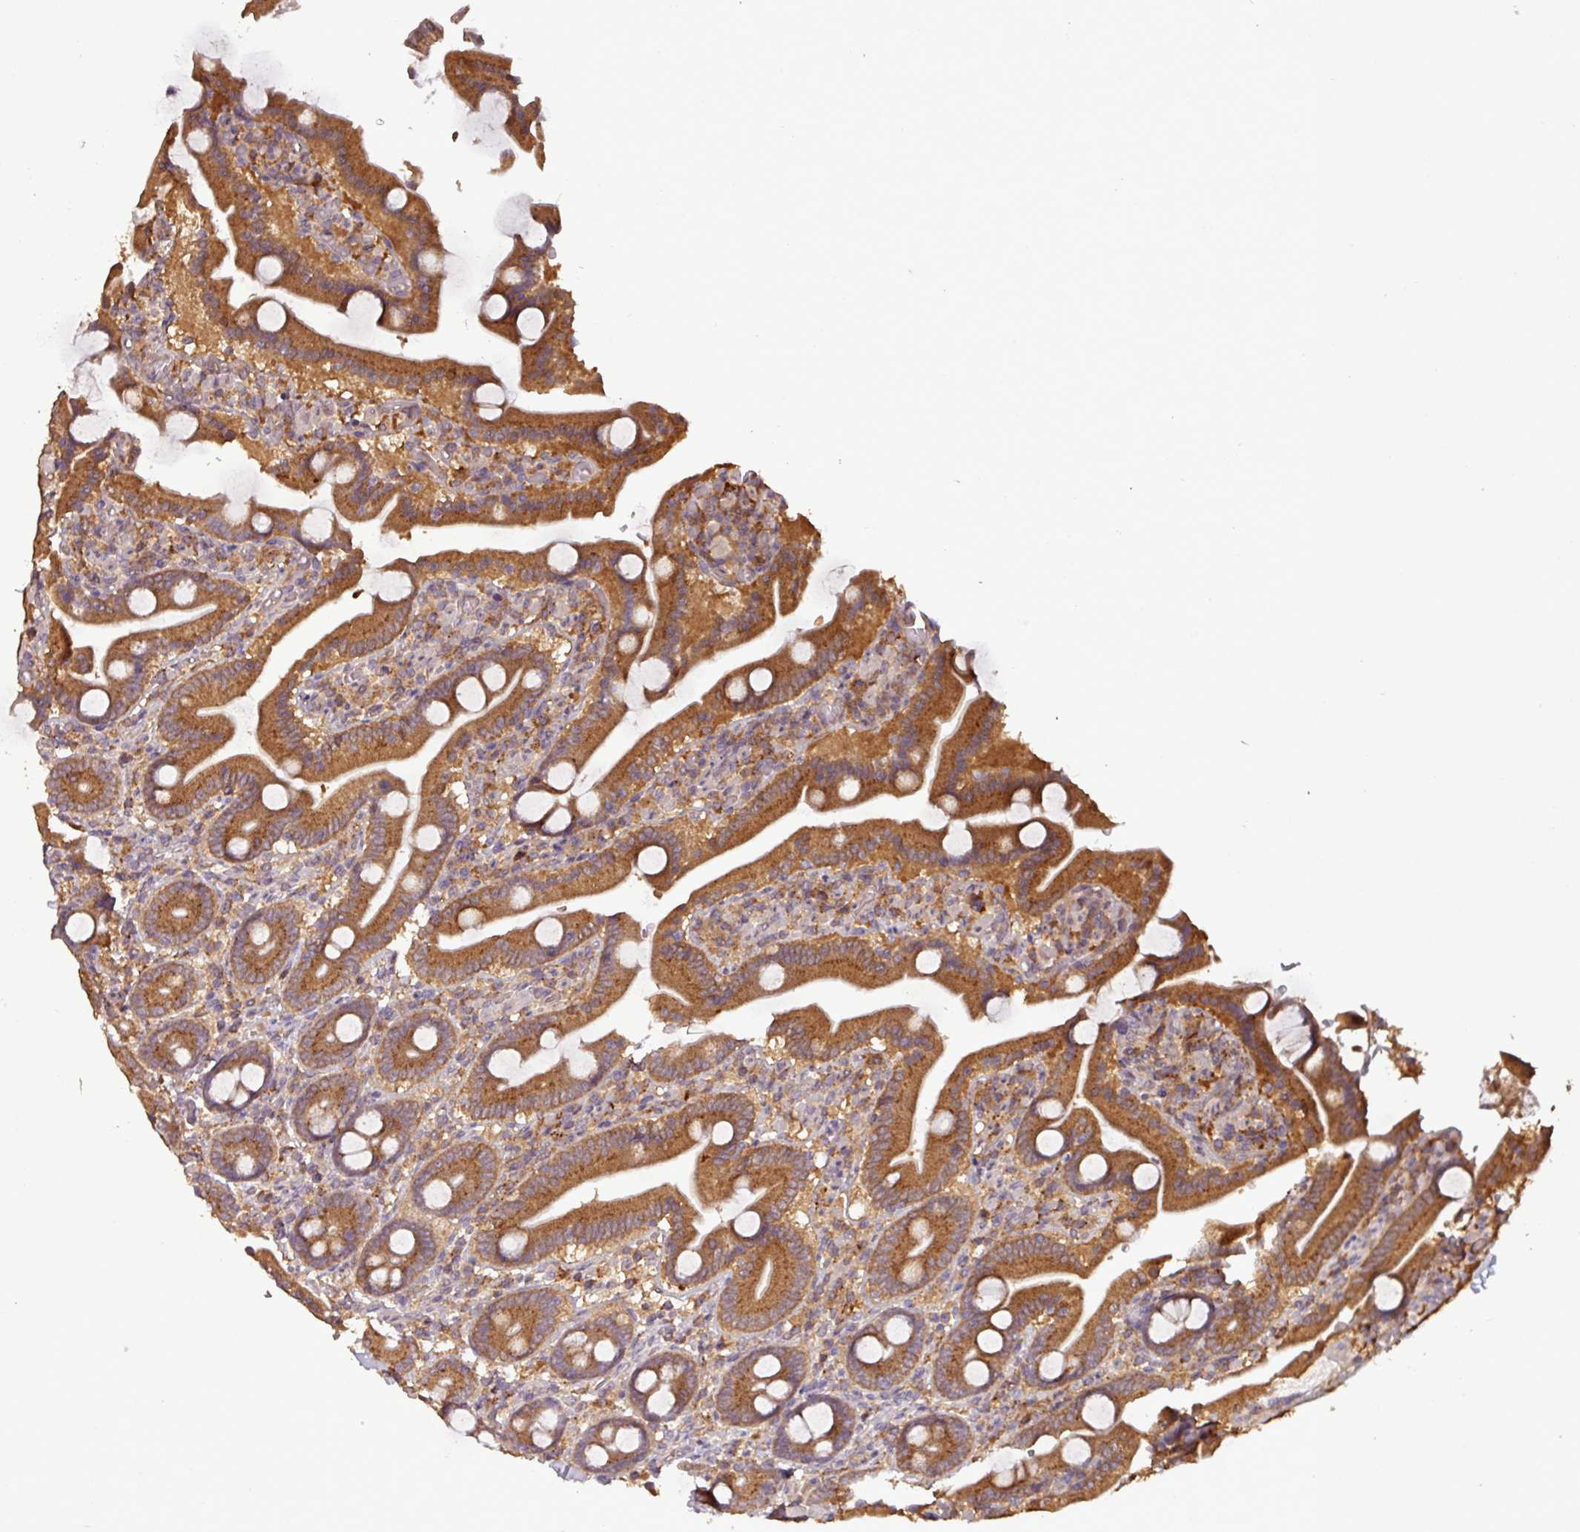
{"staining": {"intensity": "moderate", "quantity": ">75%", "location": "cytoplasmic/membranous"}, "tissue": "duodenum", "cell_type": "Glandular cells", "image_type": "normal", "snomed": [{"axis": "morphology", "description": "Normal tissue, NOS"}, {"axis": "topography", "description": "Duodenum"}], "caption": "Moderate cytoplasmic/membranous protein positivity is identified in about >75% of glandular cells in duodenum.", "gene": "NT5C3A", "patient": {"sex": "male", "age": 55}}